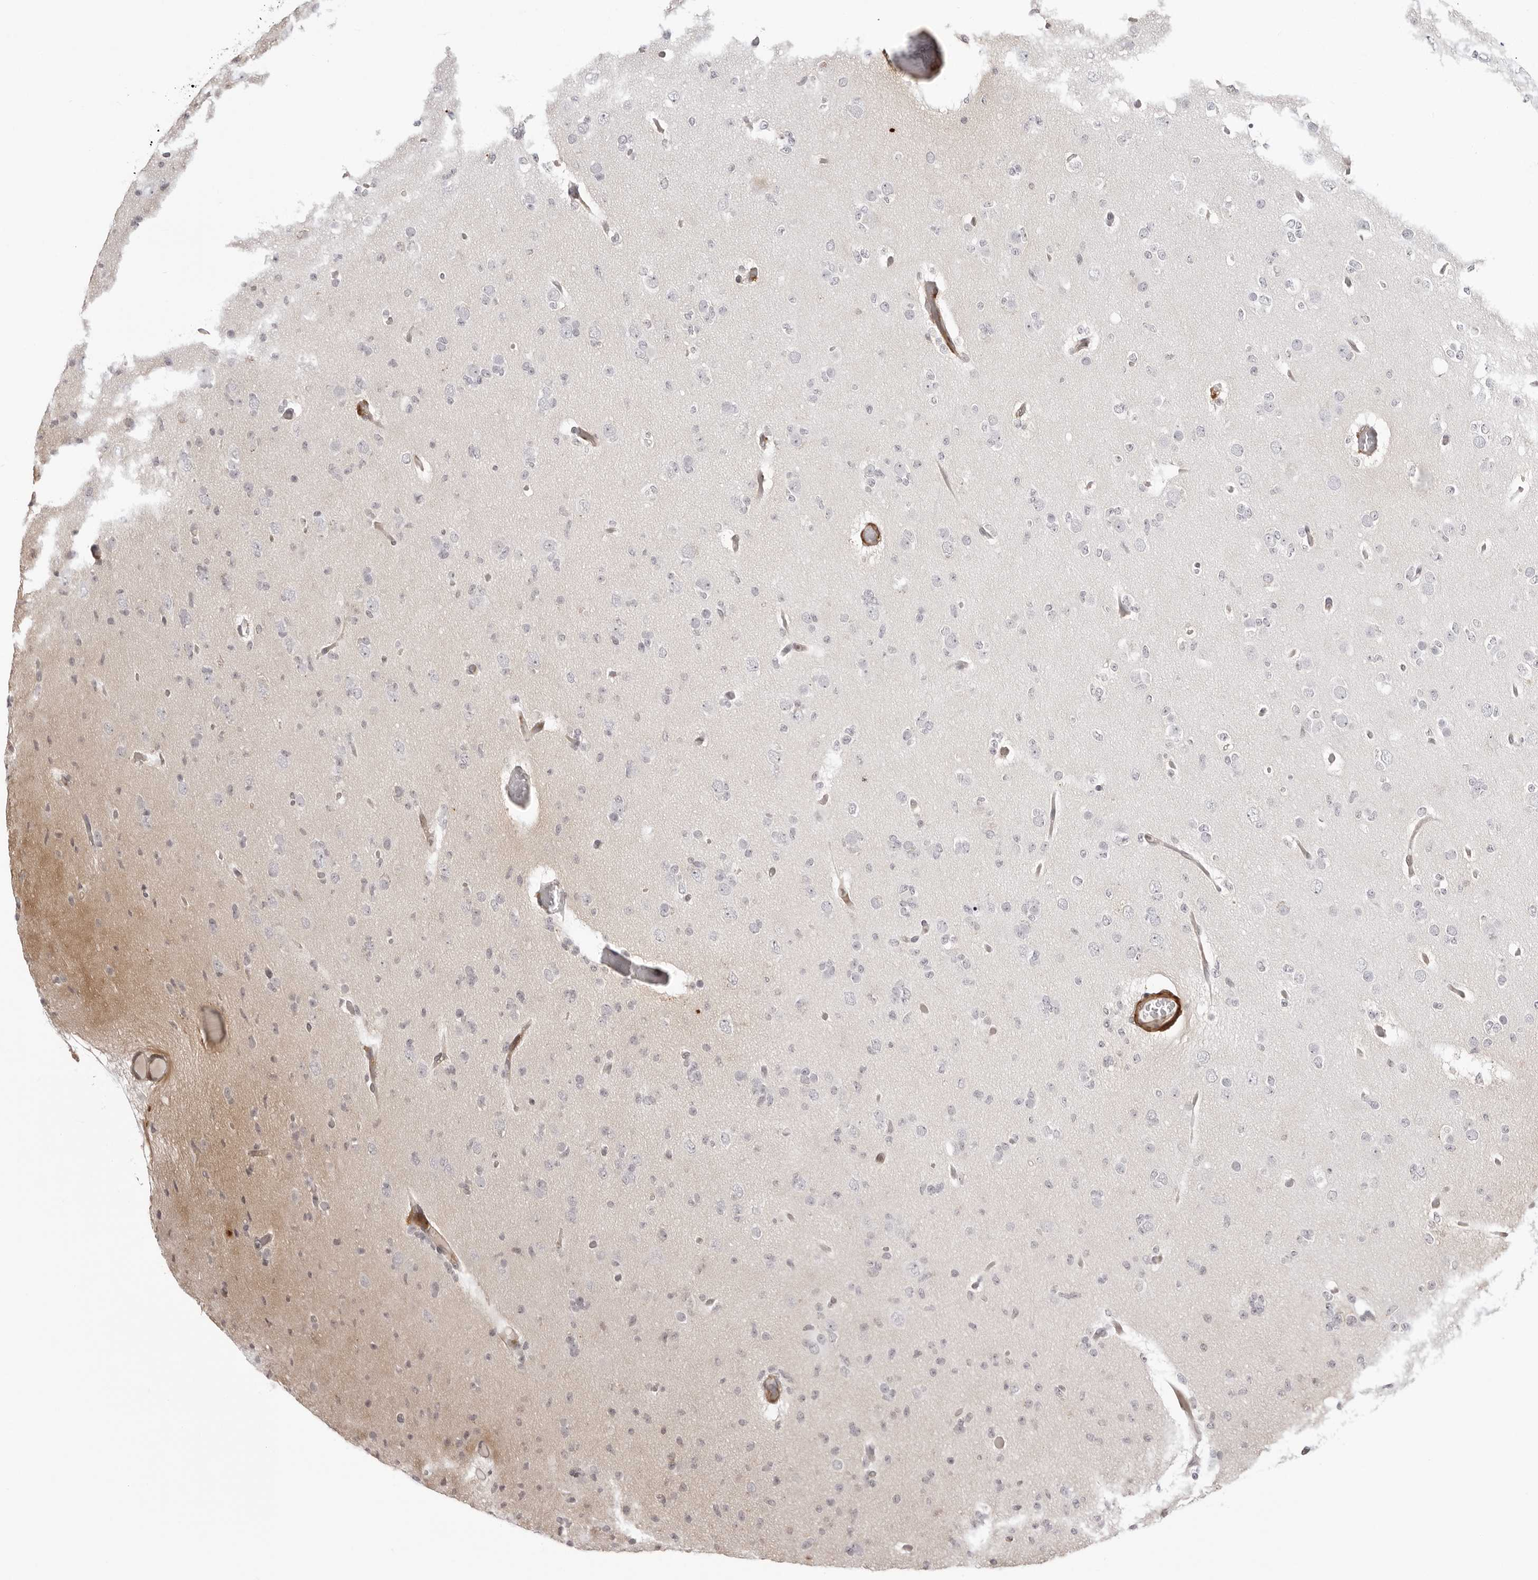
{"staining": {"intensity": "negative", "quantity": "none", "location": "none"}, "tissue": "glioma", "cell_type": "Tumor cells", "image_type": "cancer", "snomed": [{"axis": "morphology", "description": "Glioma, malignant, Low grade"}, {"axis": "topography", "description": "Brain"}], "caption": "IHC of human glioma shows no positivity in tumor cells.", "gene": "UNK", "patient": {"sex": "female", "age": 22}}